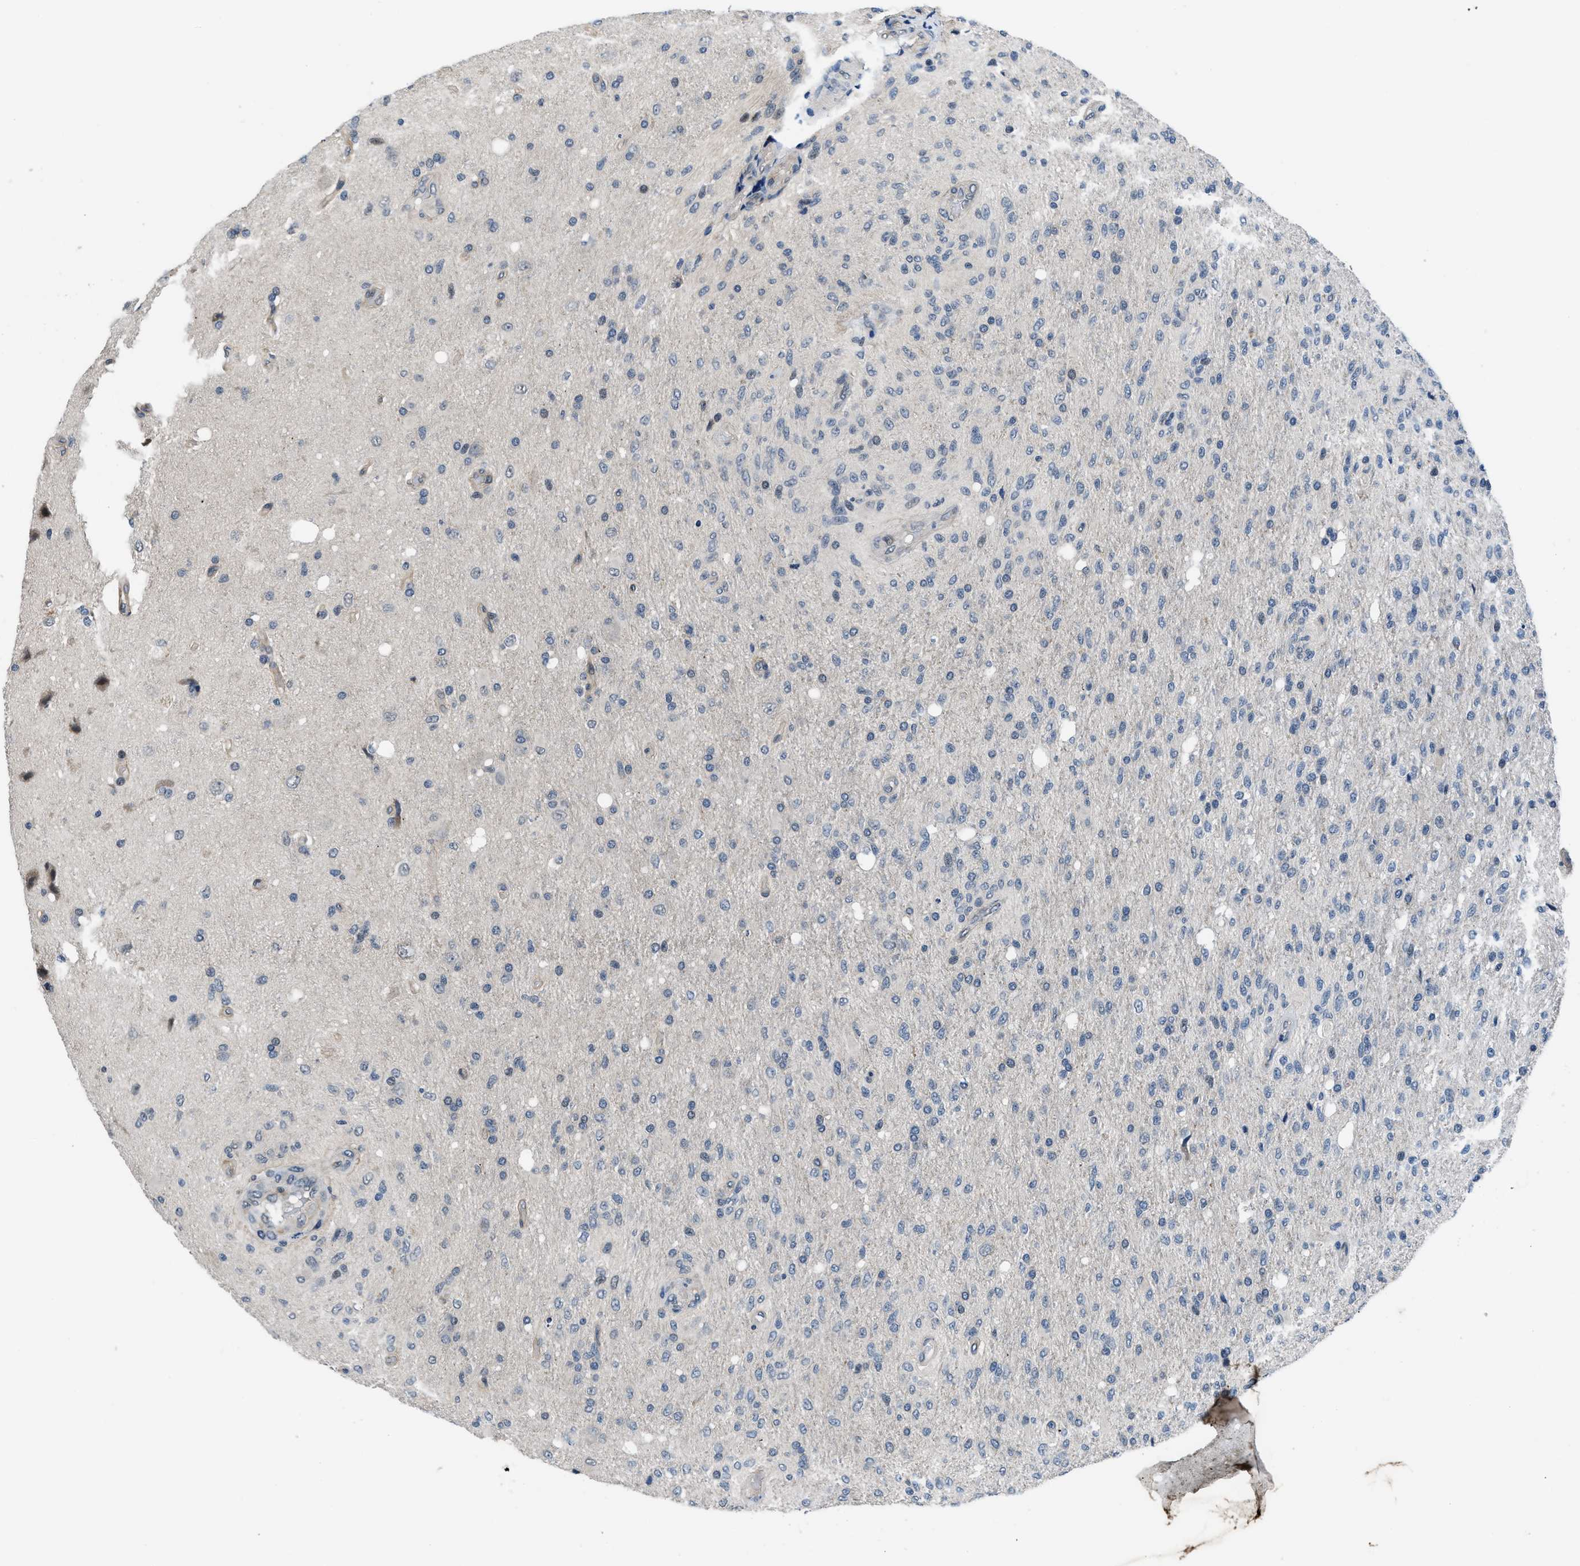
{"staining": {"intensity": "negative", "quantity": "none", "location": "none"}, "tissue": "glioma", "cell_type": "Tumor cells", "image_type": "cancer", "snomed": [{"axis": "morphology", "description": "Normal tissue, NOS"}, {"axis": "morphology", "description": "Glioma, malignant, High grade"}, {"axis": "topography", "description": "Cerebral cortex"}], "caption": "A micrograph of human malignant high-grade glioma is negative for staining in tumor cells.", "gene": "SETD5", "patient": {"sex": "male", "age": 77}}